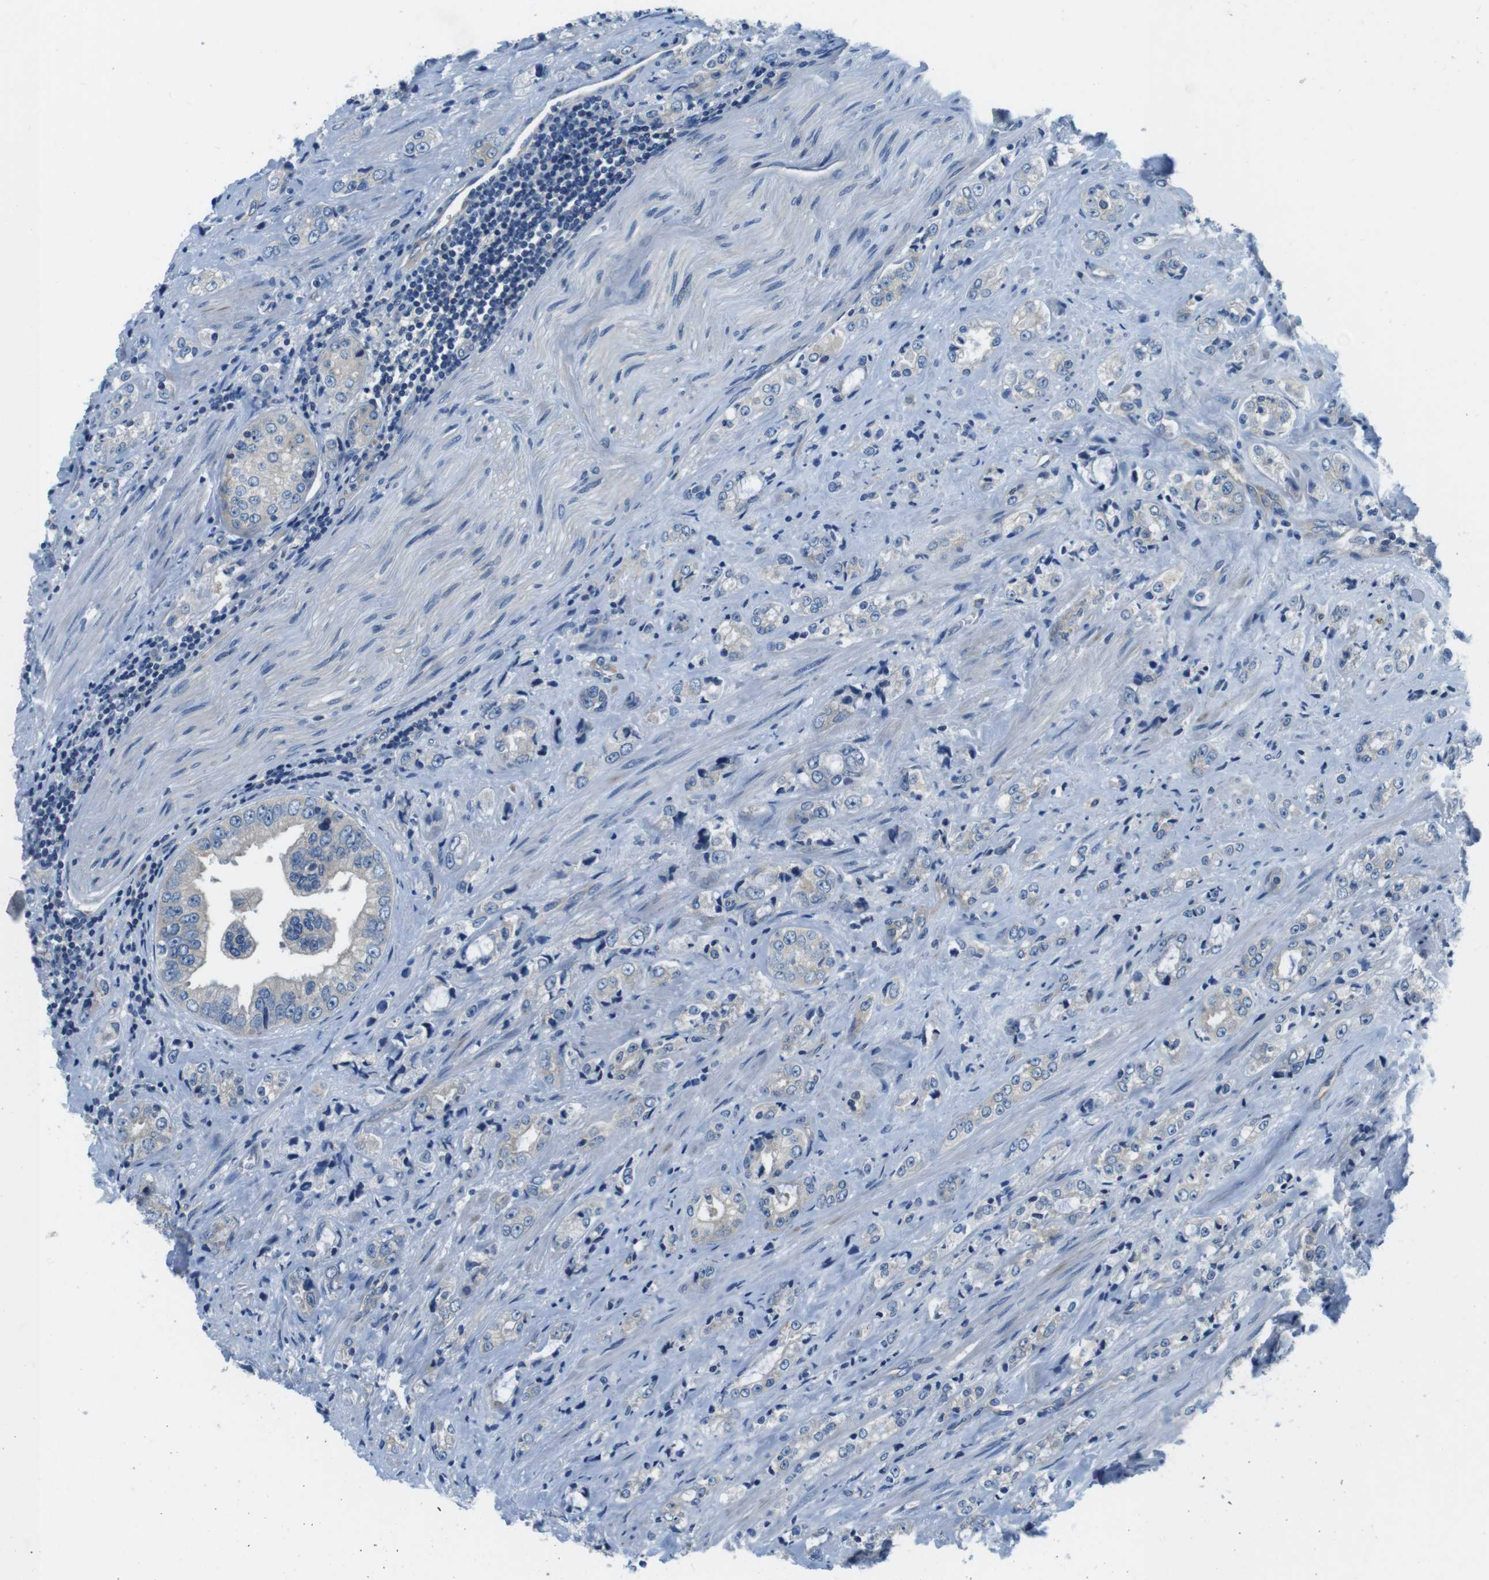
{"staining": {"intensity": "negative", "quantity": "none", "location": "none"}, "tissue": "prostate cancer", "cell_type": "Tumor cells", "image_type": "cancer", "snomed": [{"axis": "morphology", "description": "Adenocarcinoma, High grade"}, {"axis": "topography", "description": "Prostate"}], "caption": "Immunohistochemistry of human prostate adenocarcinoma (high-grade) shows no positivity in tumor cells.", "gene": "DENND4C", "patient": {"sex": "male", "age": 61}}